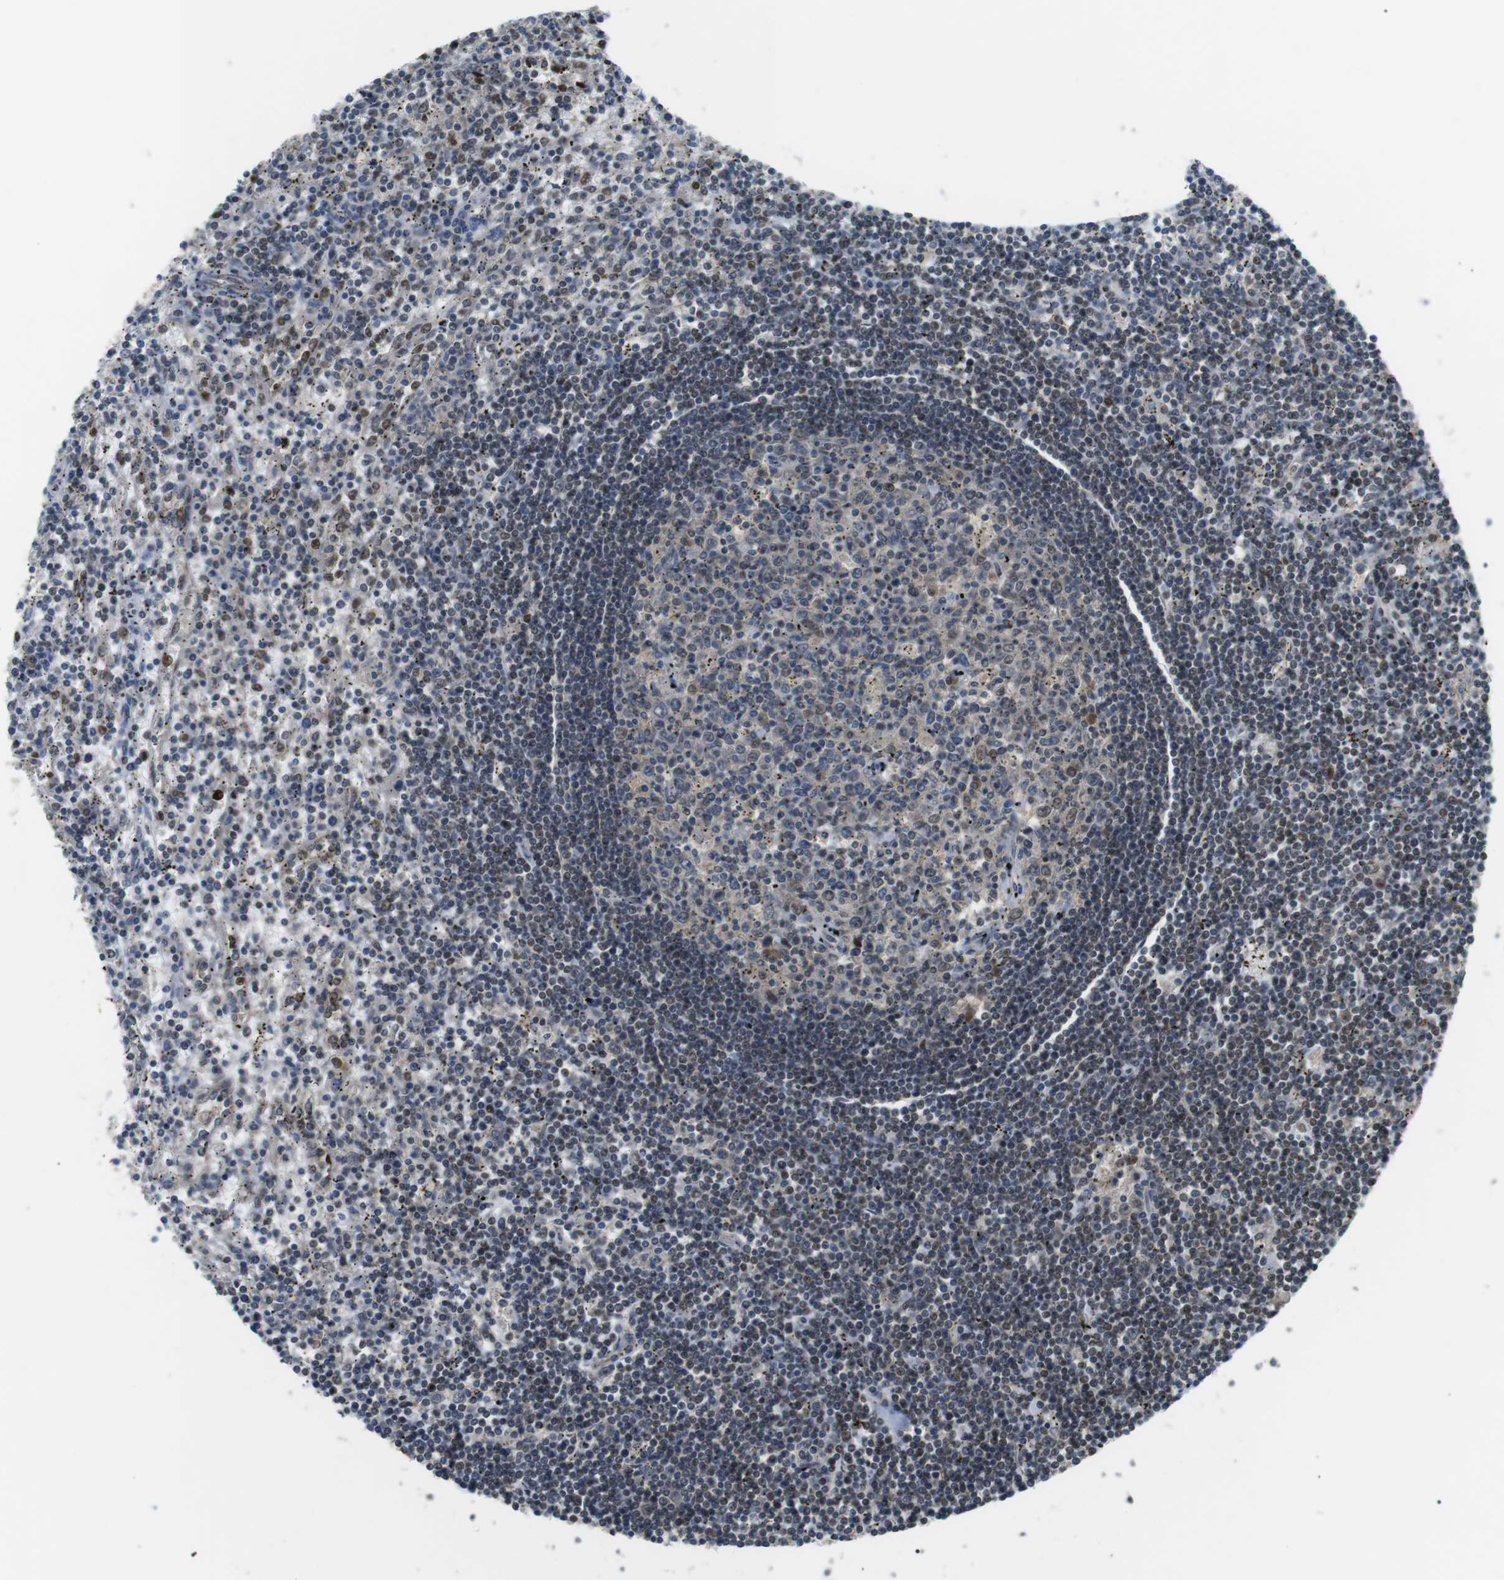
{"staining": {"intensity": "weak", "quantity": "25%-75%", "location": "nuclear"}, "tissue": "lymphoma", "cell_type": "Tumor cells", "image_type": "cancer", "snomed": [{"axis": "morphology", "description": "Malignant lymphoma, non-Hodgkin's type, Low grade"}, {"axis": "topography", "description": "Spleen"}], "caption": "Human lymphoma stained with a protein marker reveals weak staining in tumor cells.", "gene": "ORAI3", "patient": {"sex": "male", "age": 76}}